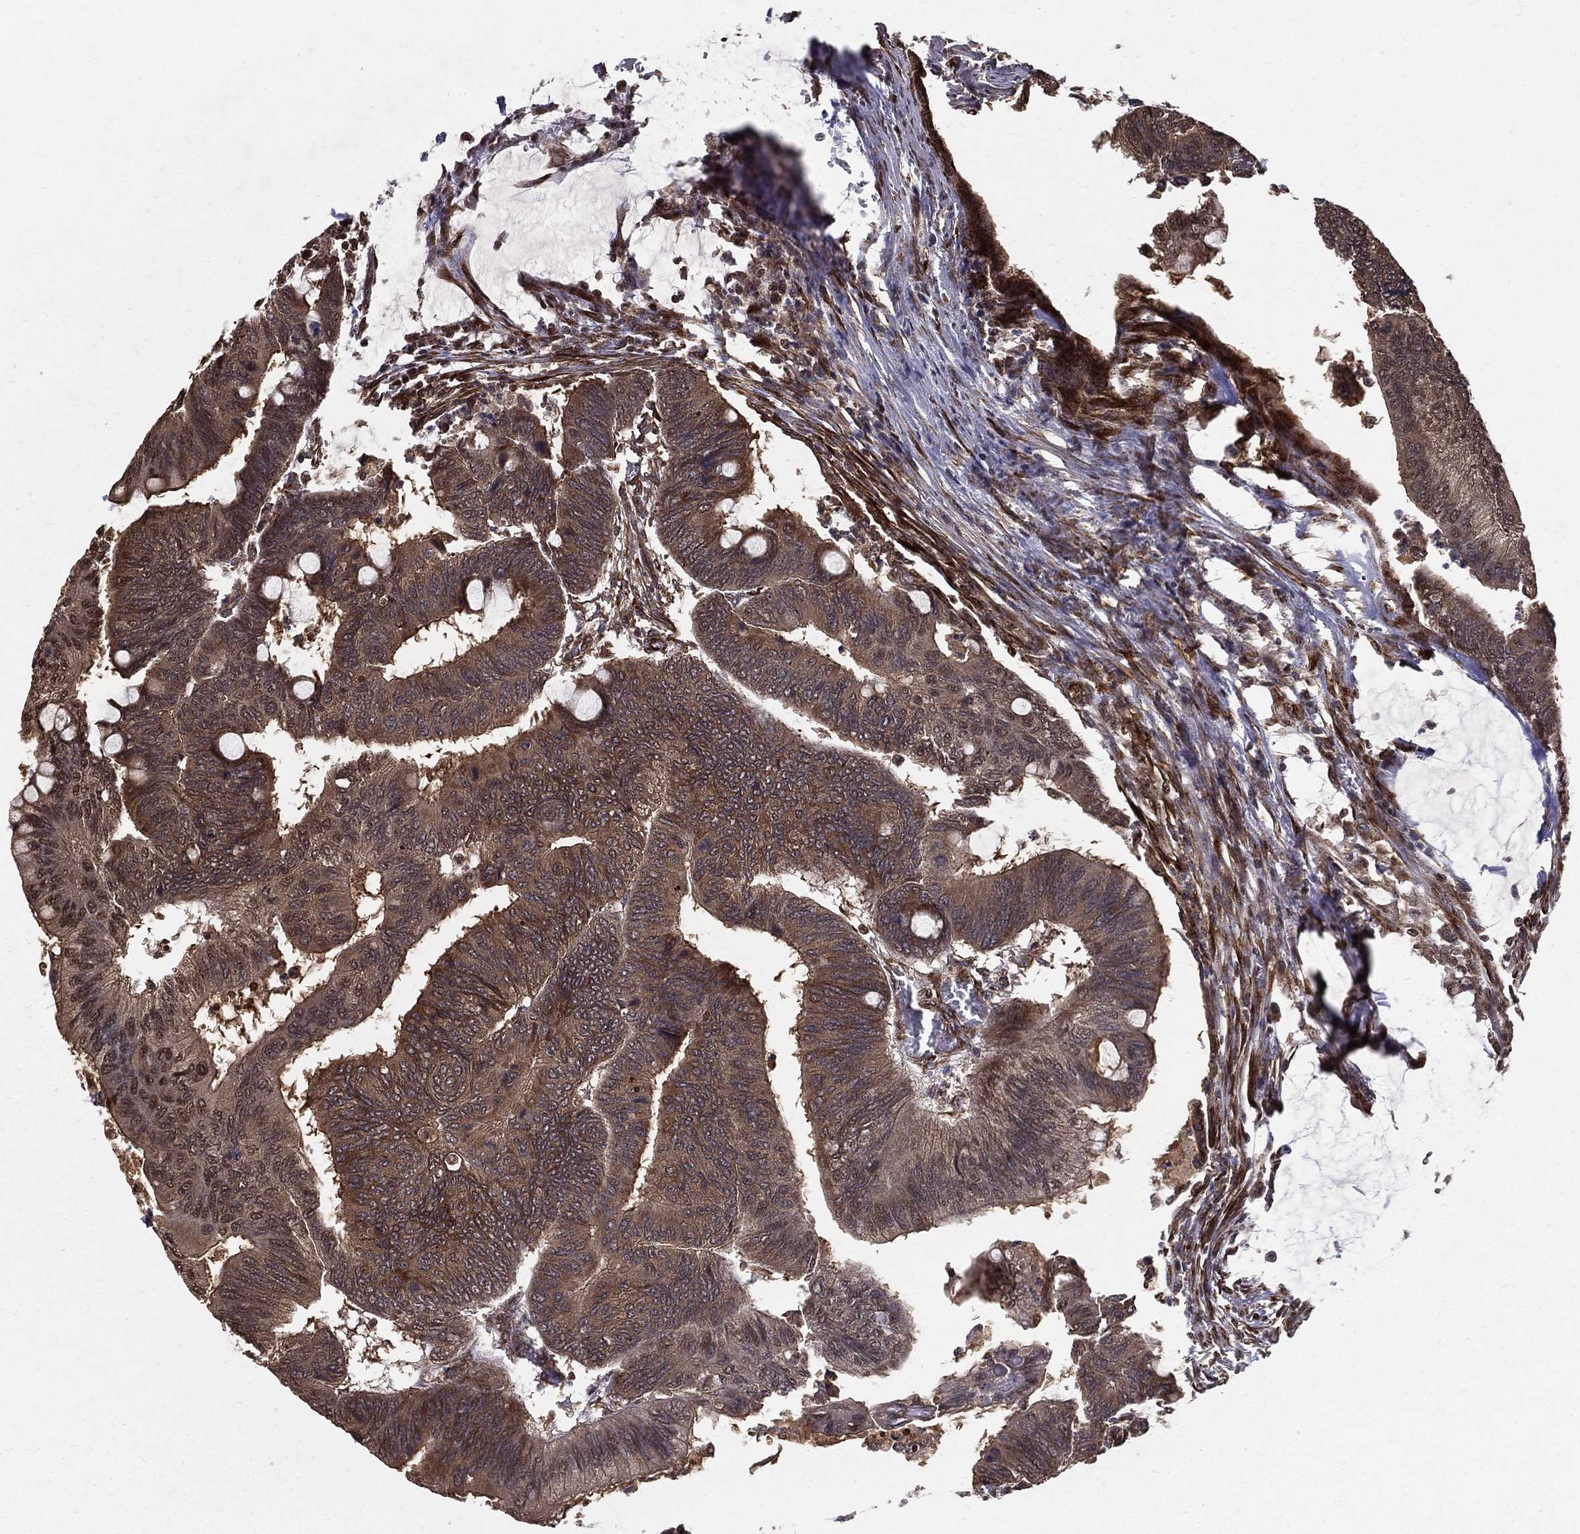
{"staining": {"intensity": "weak", "quantity": ">75%", "location": "cytoplasmic/membranous"}, "tissue": "colorectal cancer", "cell_type": "Tumor cells", "image_type": "cancer", "snomed": [{"axis": "morphology", "description": "Normal tissue, NOS"}, {"axis": "morphology", "description": "Adenocarcinoma, NOS"}, {"axis": "topography", "description": "Rectum"}, {"axis": "topography", "description": "Peripheral nerve tissue"}], "caption": "DAB (3,3'-diaminobenzidine) immunohistochemical staining of colorectal adenocarcinoma displays weak cytoplasmic/membranous protein positivity in about >75% of tumor cells.", "gene": "CERS2", "patient": {"sex": "male", "age": 92}}